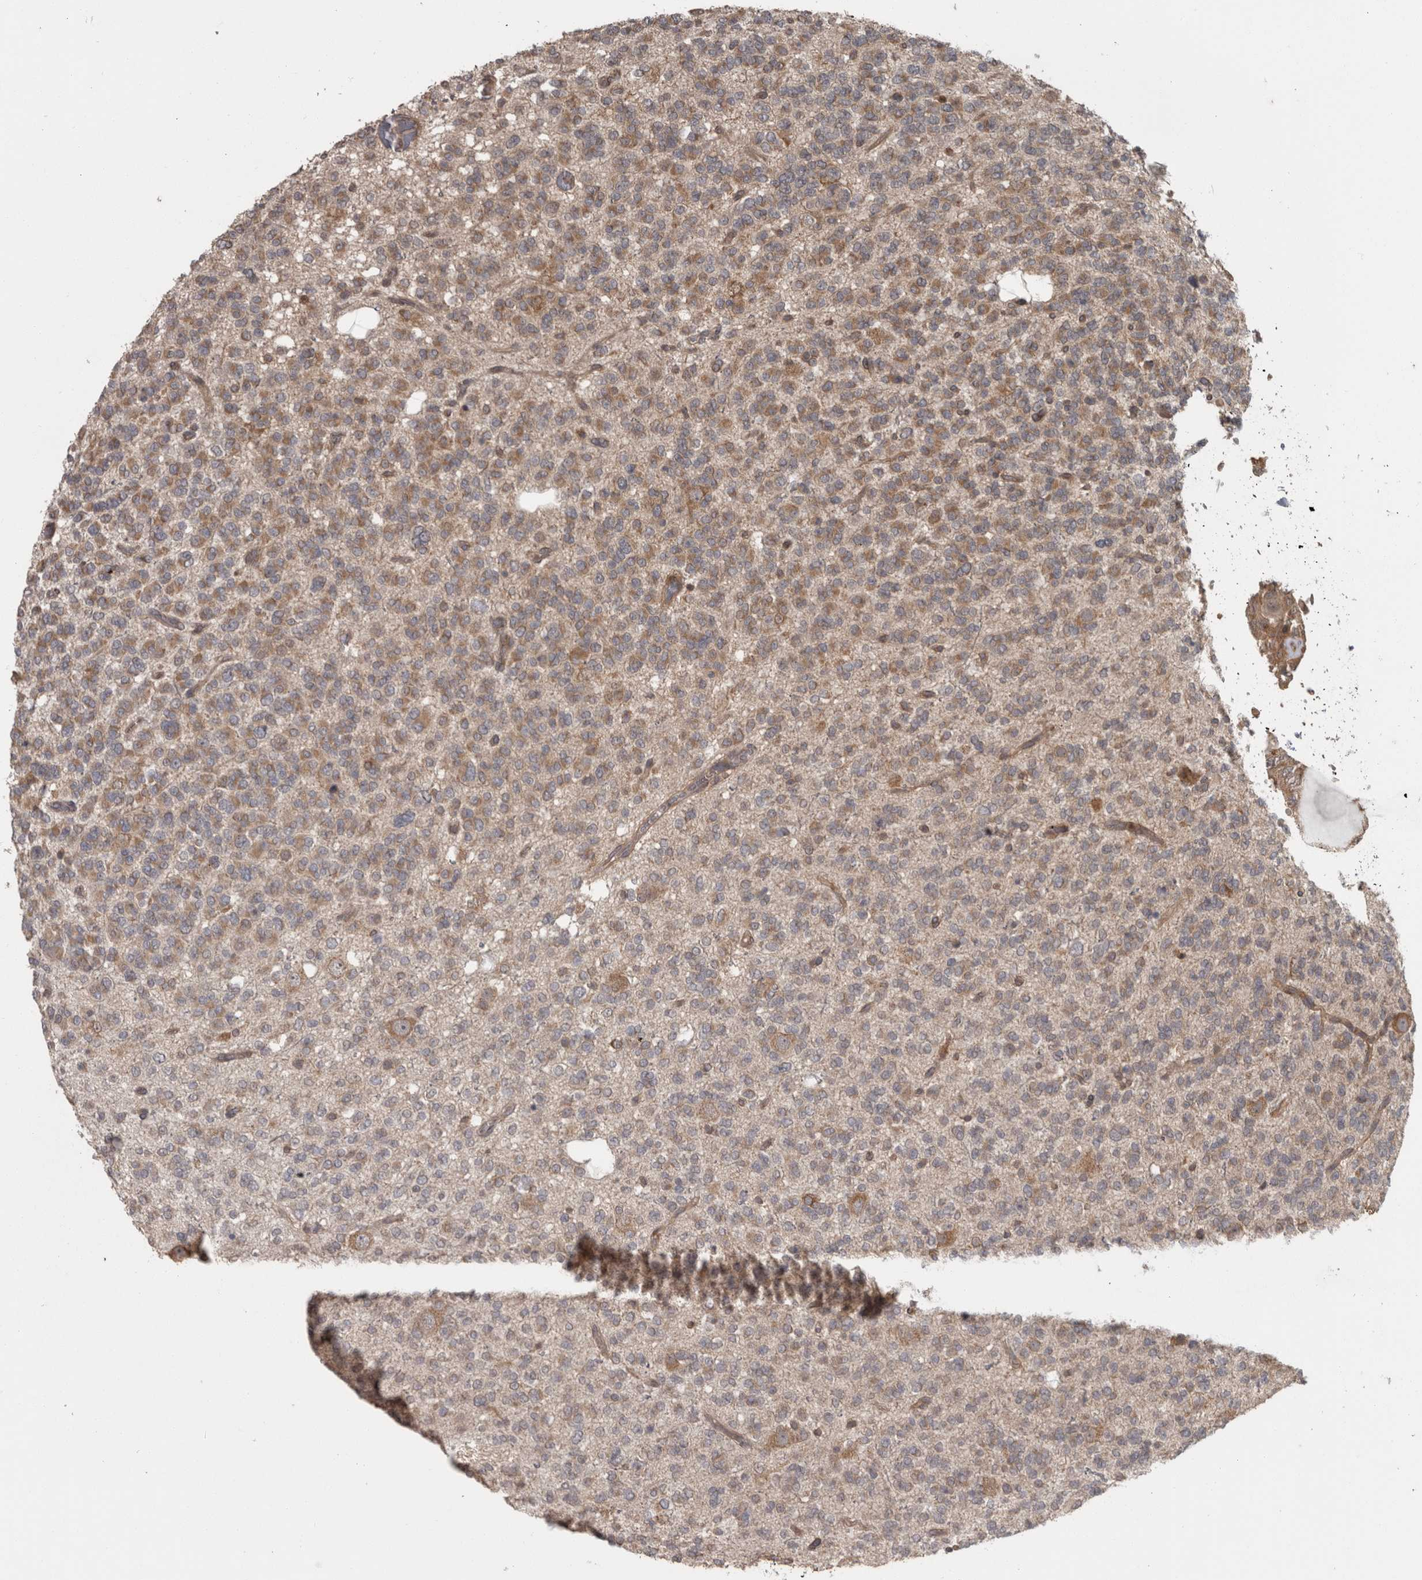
{"staining": {"intensity": "weak", "quantity": "25%-75%", "location": "cytoplasmic/membranous"}, "tissue": "glioma", "cell_type": "Tumor cells", "image_type": "cancer", "snomed": [{"axis": "morphology", "description": "Glioma, malignant, Low grade"}, {"axis": "topography", "description": "Brain"}], "caption": "DAB immunohistochemical staining of glioma reveals weak cytoplasmic/membranous protein staining in about 25%-75% of tumor cells.", "gene": "MICU3", "patient": {"sex": "male", "age": 38}}